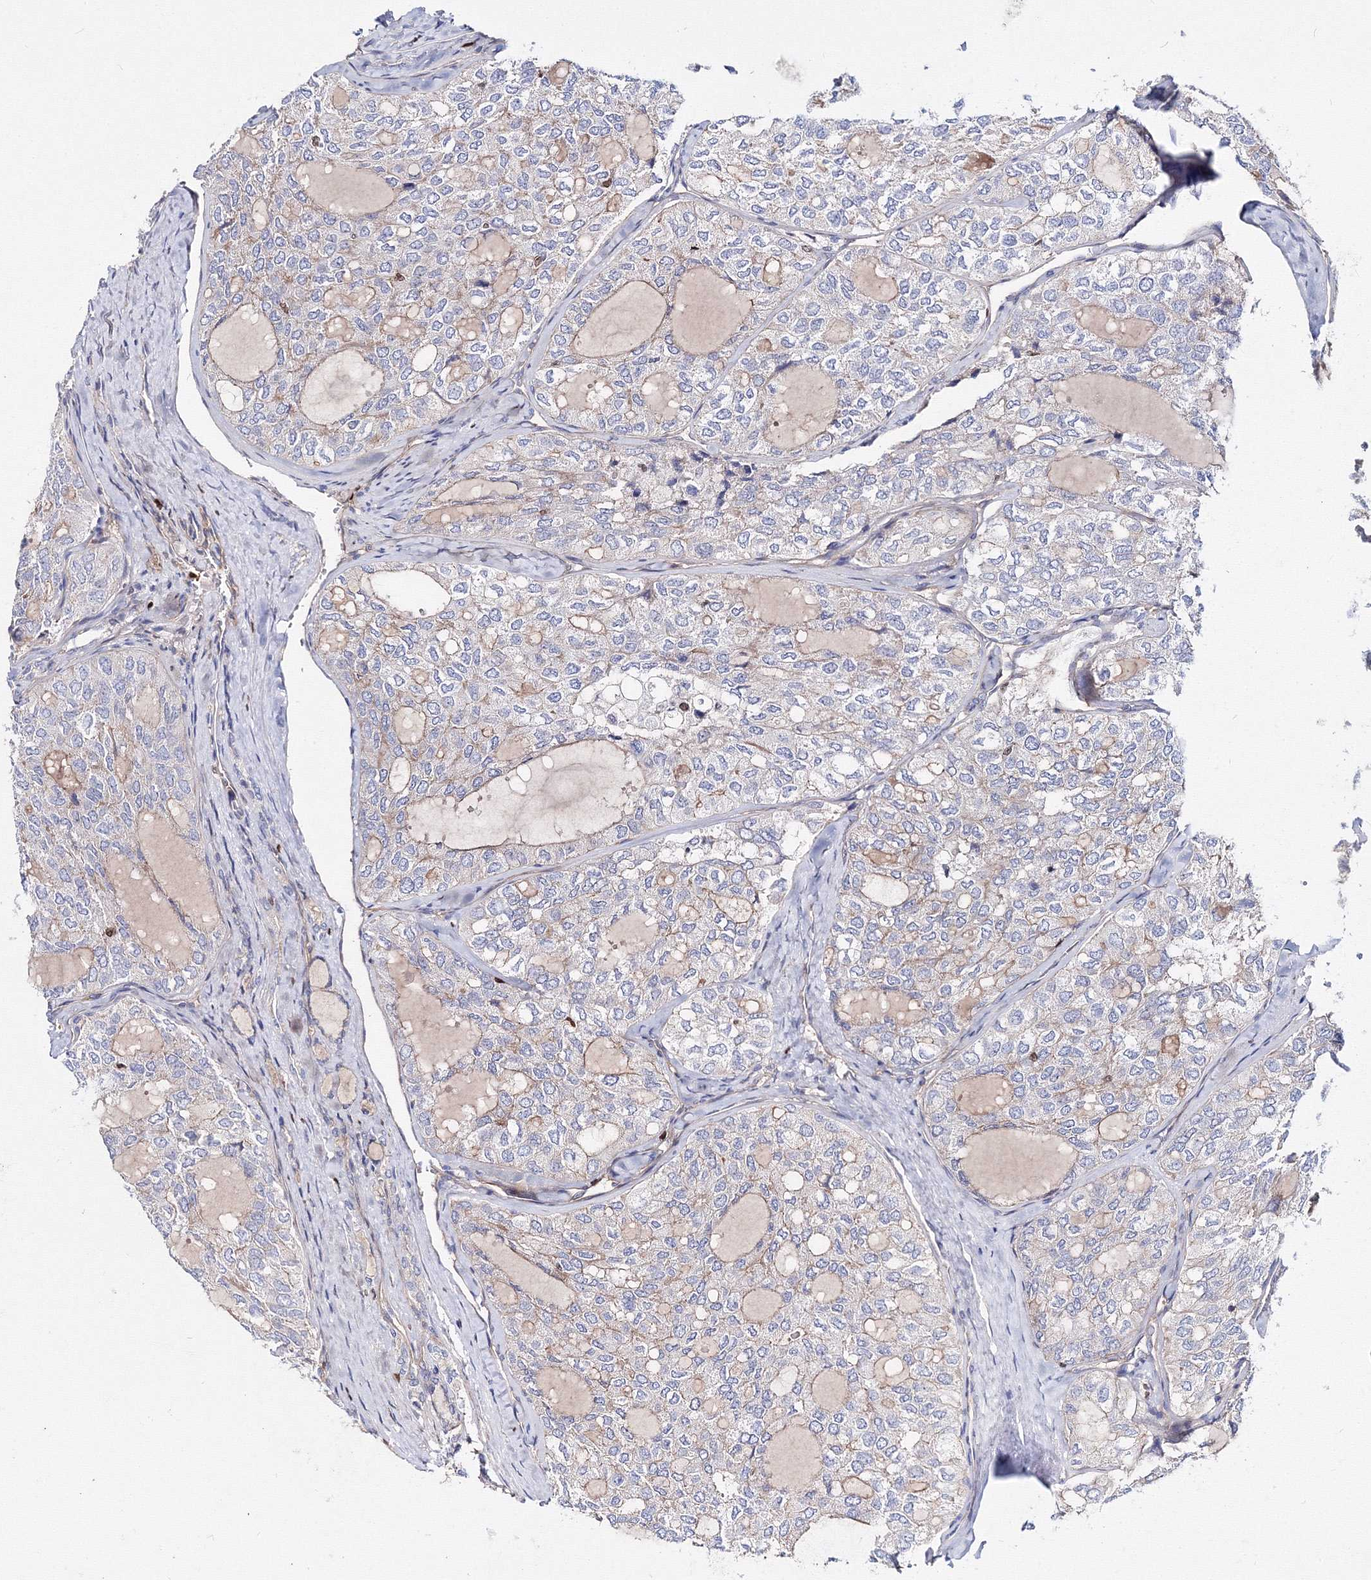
{"staining": {"intensity": "moderate", "quantity": "<25%", "location": "cytoplasmic/membranous"}, "tissue": "thyroid cancer", "cell_type": "Tumor cells", "image_type": "cancer", "snomed": [{"axis": "morphology", "description": "Follicular adenoma carcinoma, NOS"}, {"axis": "topography", "description": "Thyroid gland"}], "caption": "A low amount of moderate cytoplasmic/membranous expression is seen in about <25% of tumor cells in thyroid cancer (follicular adenoma carcinoma) tissue. (IHC, brightfield microscopy, high magnification).", "gene": "C11orf52", "patient": {"sex": "male", "age": 75}}